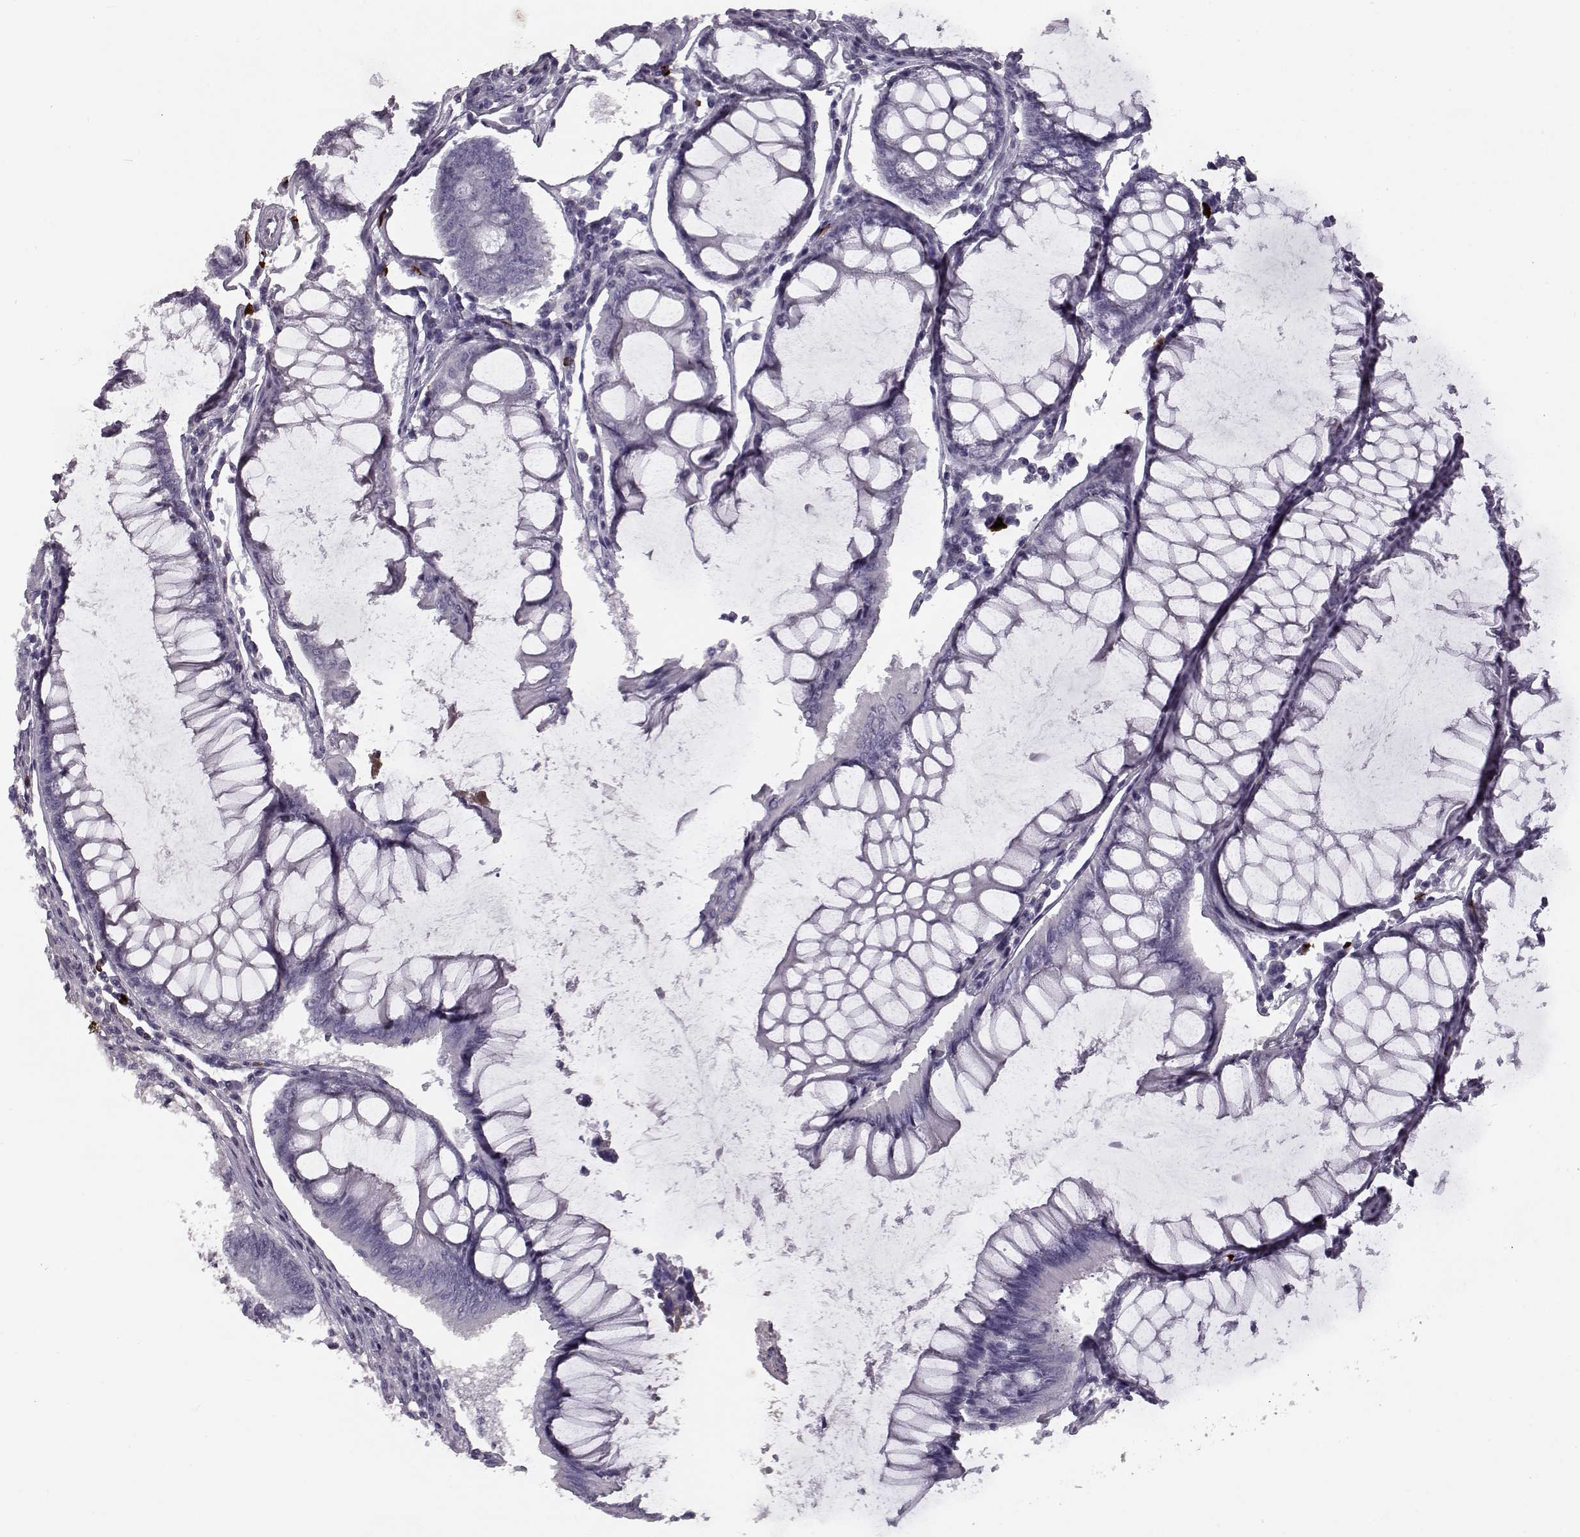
{"staining": {"intensity": "negative", "quantity": "none", "location": "none"}, "tissue": "colorectal cancer", "cell_type": "Tumor cells", "image_type": "cancer", "snomed": [{"axis": "morphology", "description": "Adenocarcinoma, NOS"}, {"axis": "topography", "description": "Colon"}], "caption": "Immunohistochemical staining of adenocarcinoma (colorectal) shows no significant staining in tumor cells.", "gene": "CCL19", "patient": {"sex": "female", "age": 65}}